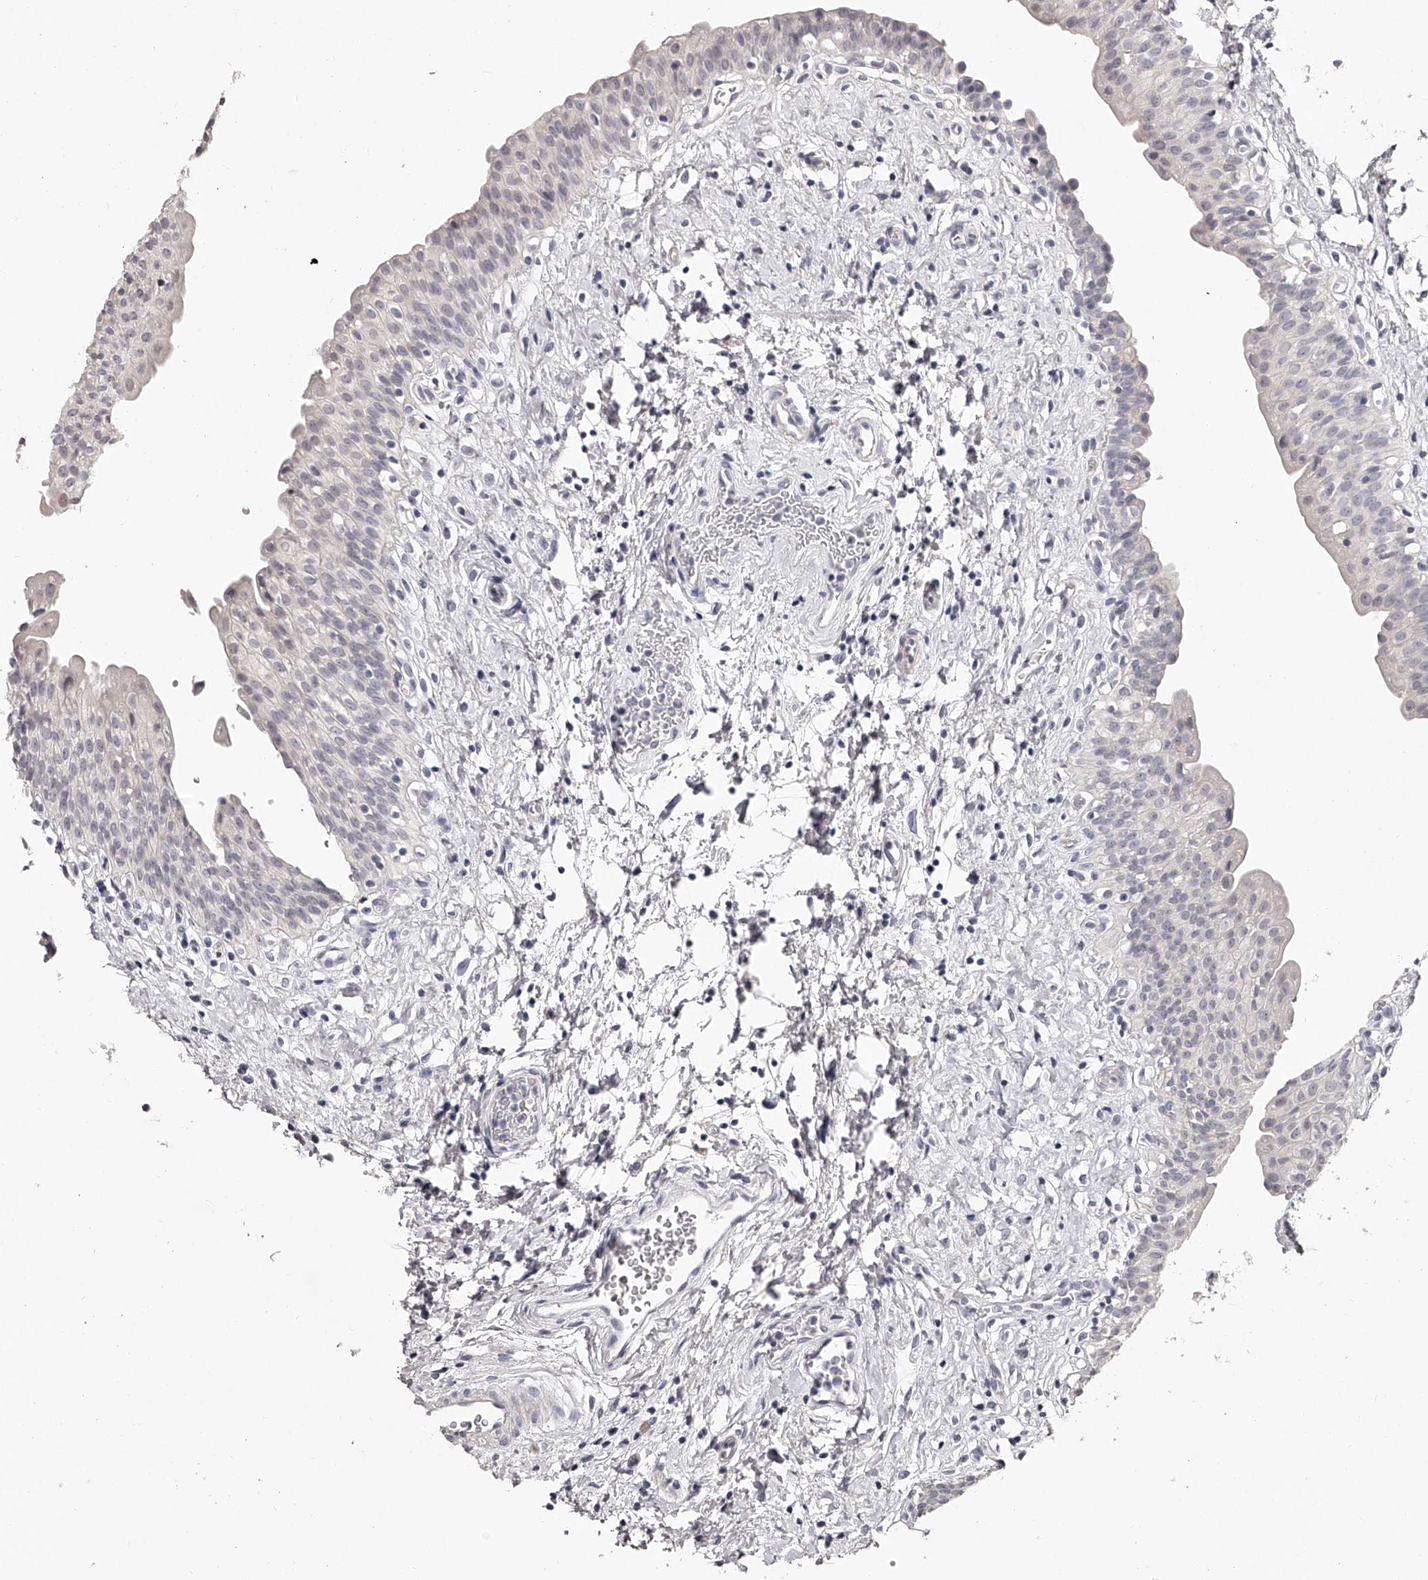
{"staining": {"intensity": "negative", "quantity": "none", "location": "none"}, "tissue": "urinary bladder", "cell_type": "Urothelial cells", "image_type": "normal", "snomed": [{"axis": "morphology", "description": "Normal tissue, NOS"}, {"axis": "topography", "description": "Urinary bladder"}], "caption": "IHC of unremarkable human urinary bladder demonstrates no expression in urothelial cells.", "gene": "NT5DC1", "patient": {"sex": "male", "age": 51}}